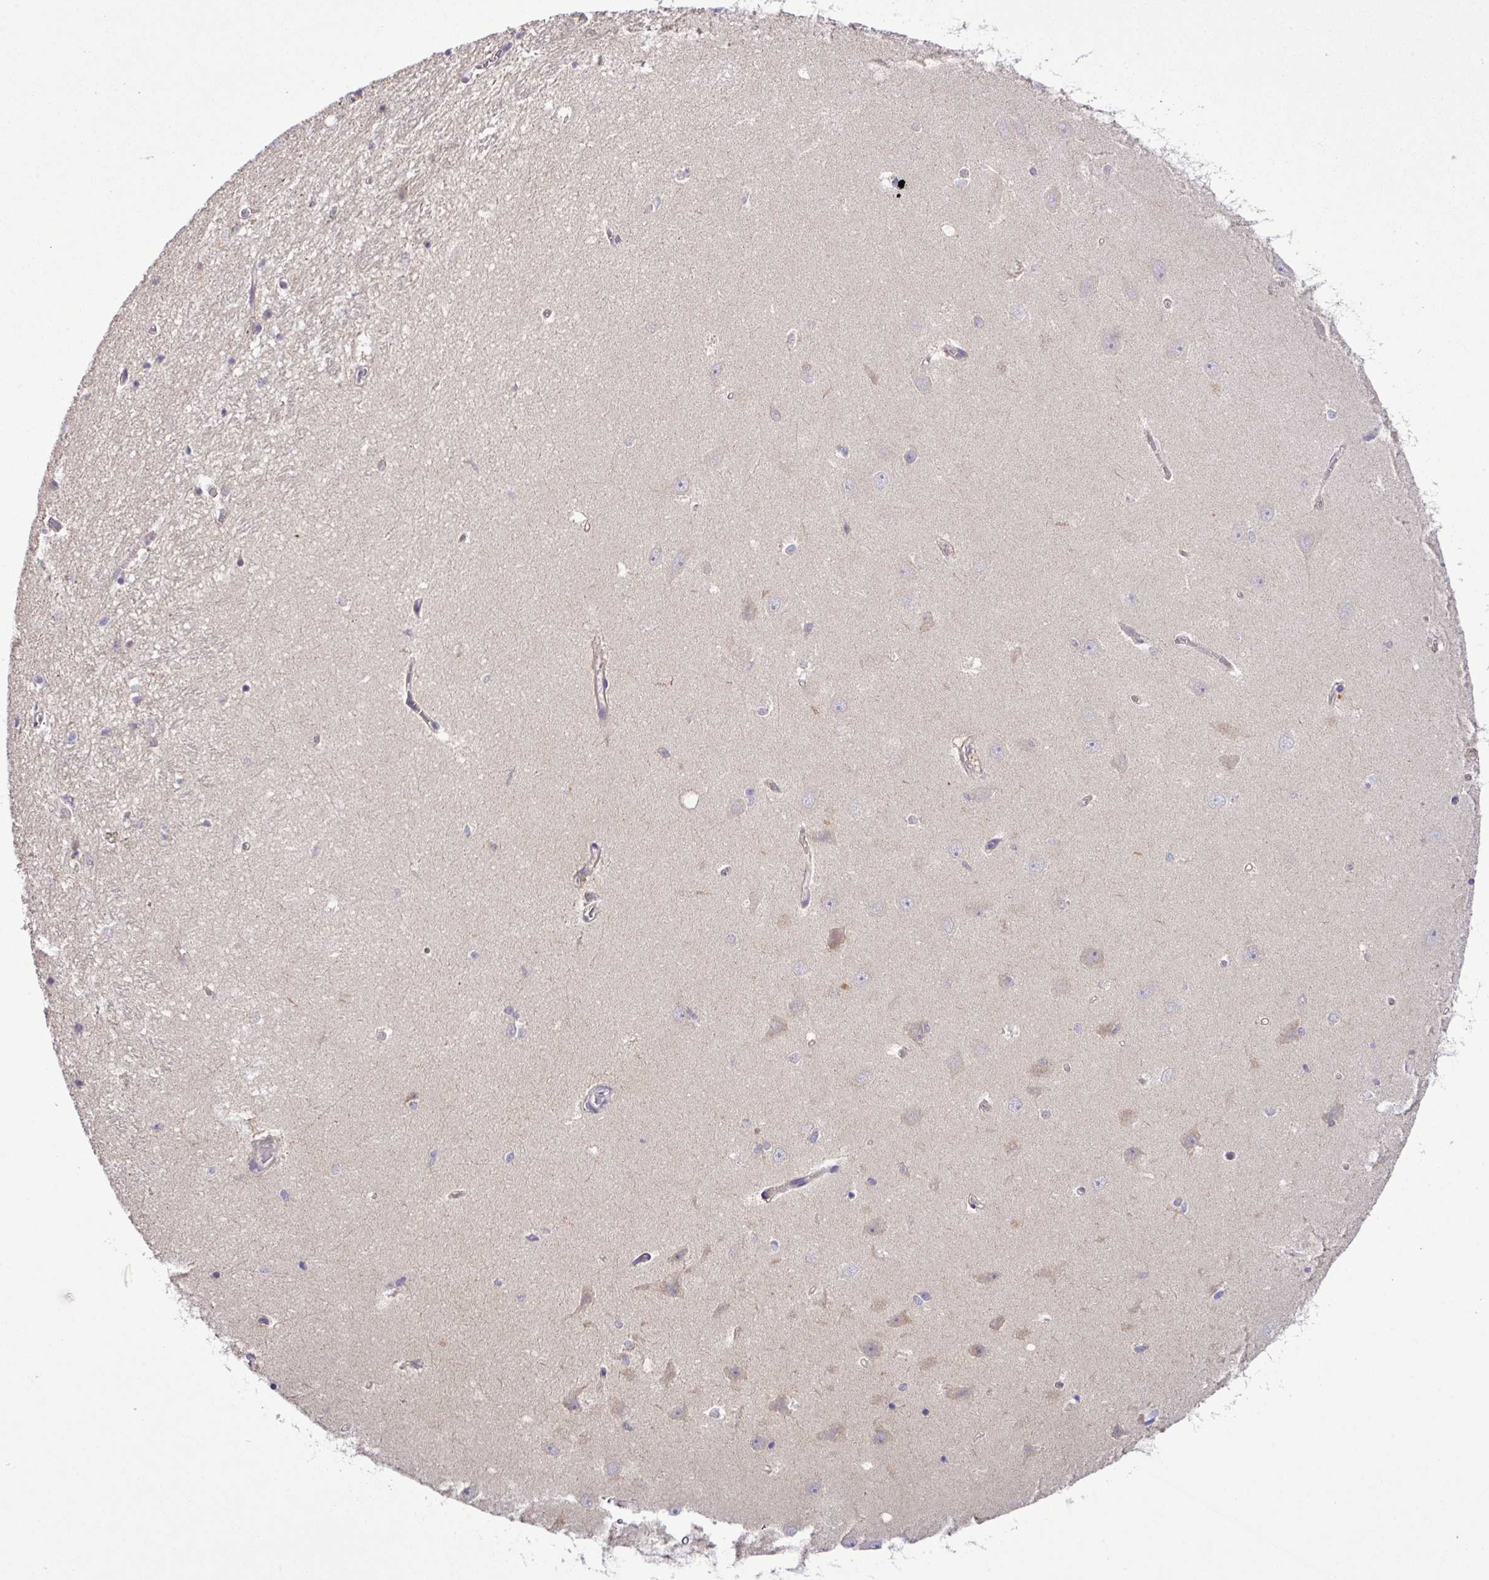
{"staining": {"intensity": "negative", "quantity": "none", "location": "none"}, "tissue": "hippocampus", "cell_type": "Glial cells", "image_type": "normal", "snomed": [{"axis": "morphology", "description": "Normal tissue, NOS"}, {"axis": "topography", "description": "Hippocampus"}], "caption": "There is no significant positivity in glial cells of hippocampus. (Stains: DAB (3,3'-diaminobenzidine) IHC with hematoxylin counter stain, Microscopy: brightfield microscopy at high magnification).", "gene": "TMEM62", "patient": {"sex": "female", "age": 64}}